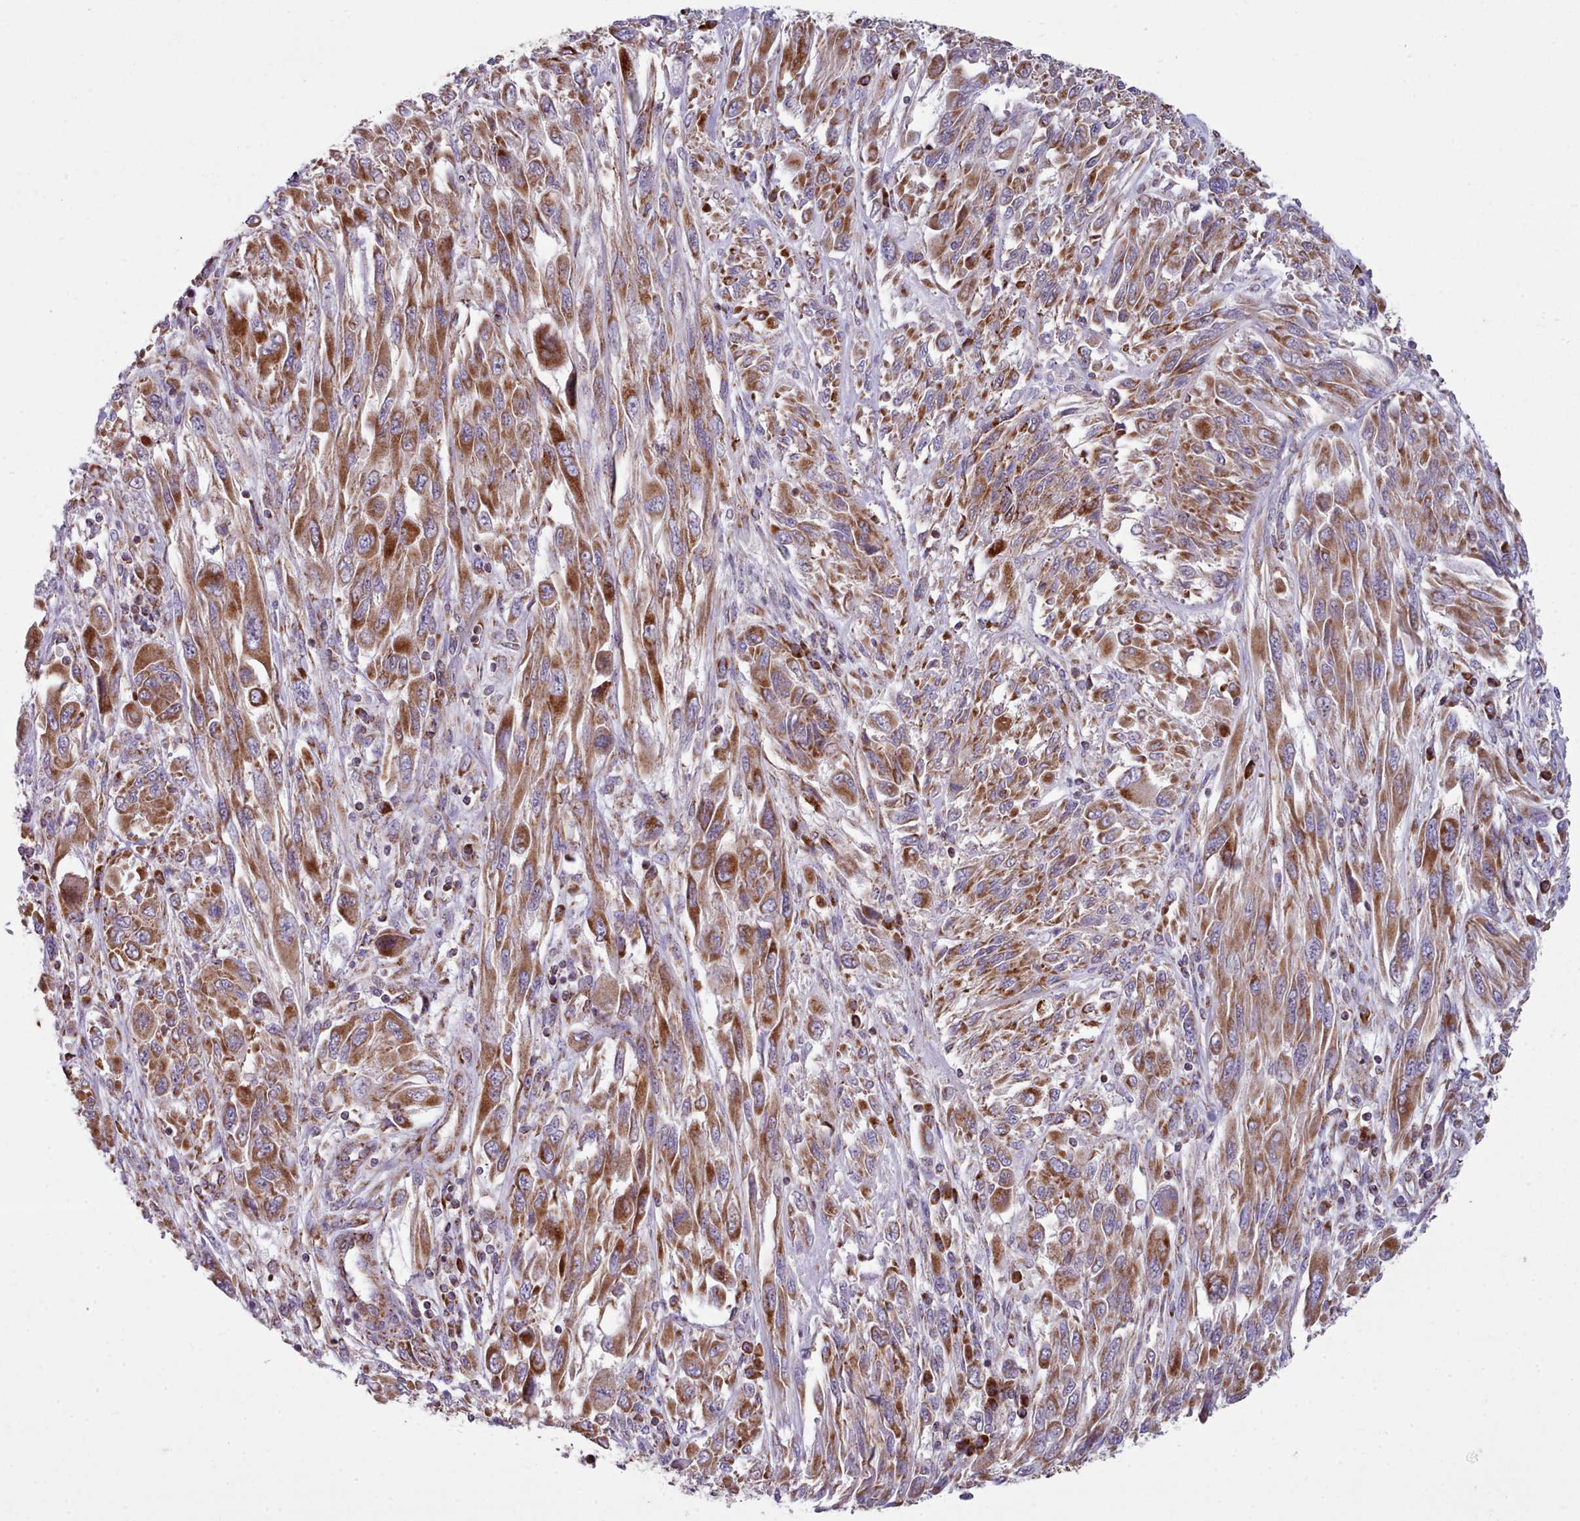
{"staining": {"intensity": "strong", "quantity": ">75%", "location": "cytoplasmic/membranous"}, "tissue": "melanoma", "cell_type": "Tumor cells", "image_type": "cancer", "snomed": [{"axis": "morphology", "description": "Malignant melanoma, NOS"}, {"axis": "topography", "description": "Skin"}], "caption": "Immunohistochemistry histopathology image of neoplastic tissue: human malignant melanoma stained using IHC exhibits high levels of strong protein expression localized specifically in the cytoplasmic/membranous of tumor cells, appearing as a cytoplasmic/membranous brown color.", "gene": "SRP54", "patient": {"sex": "female", "age": 91}}